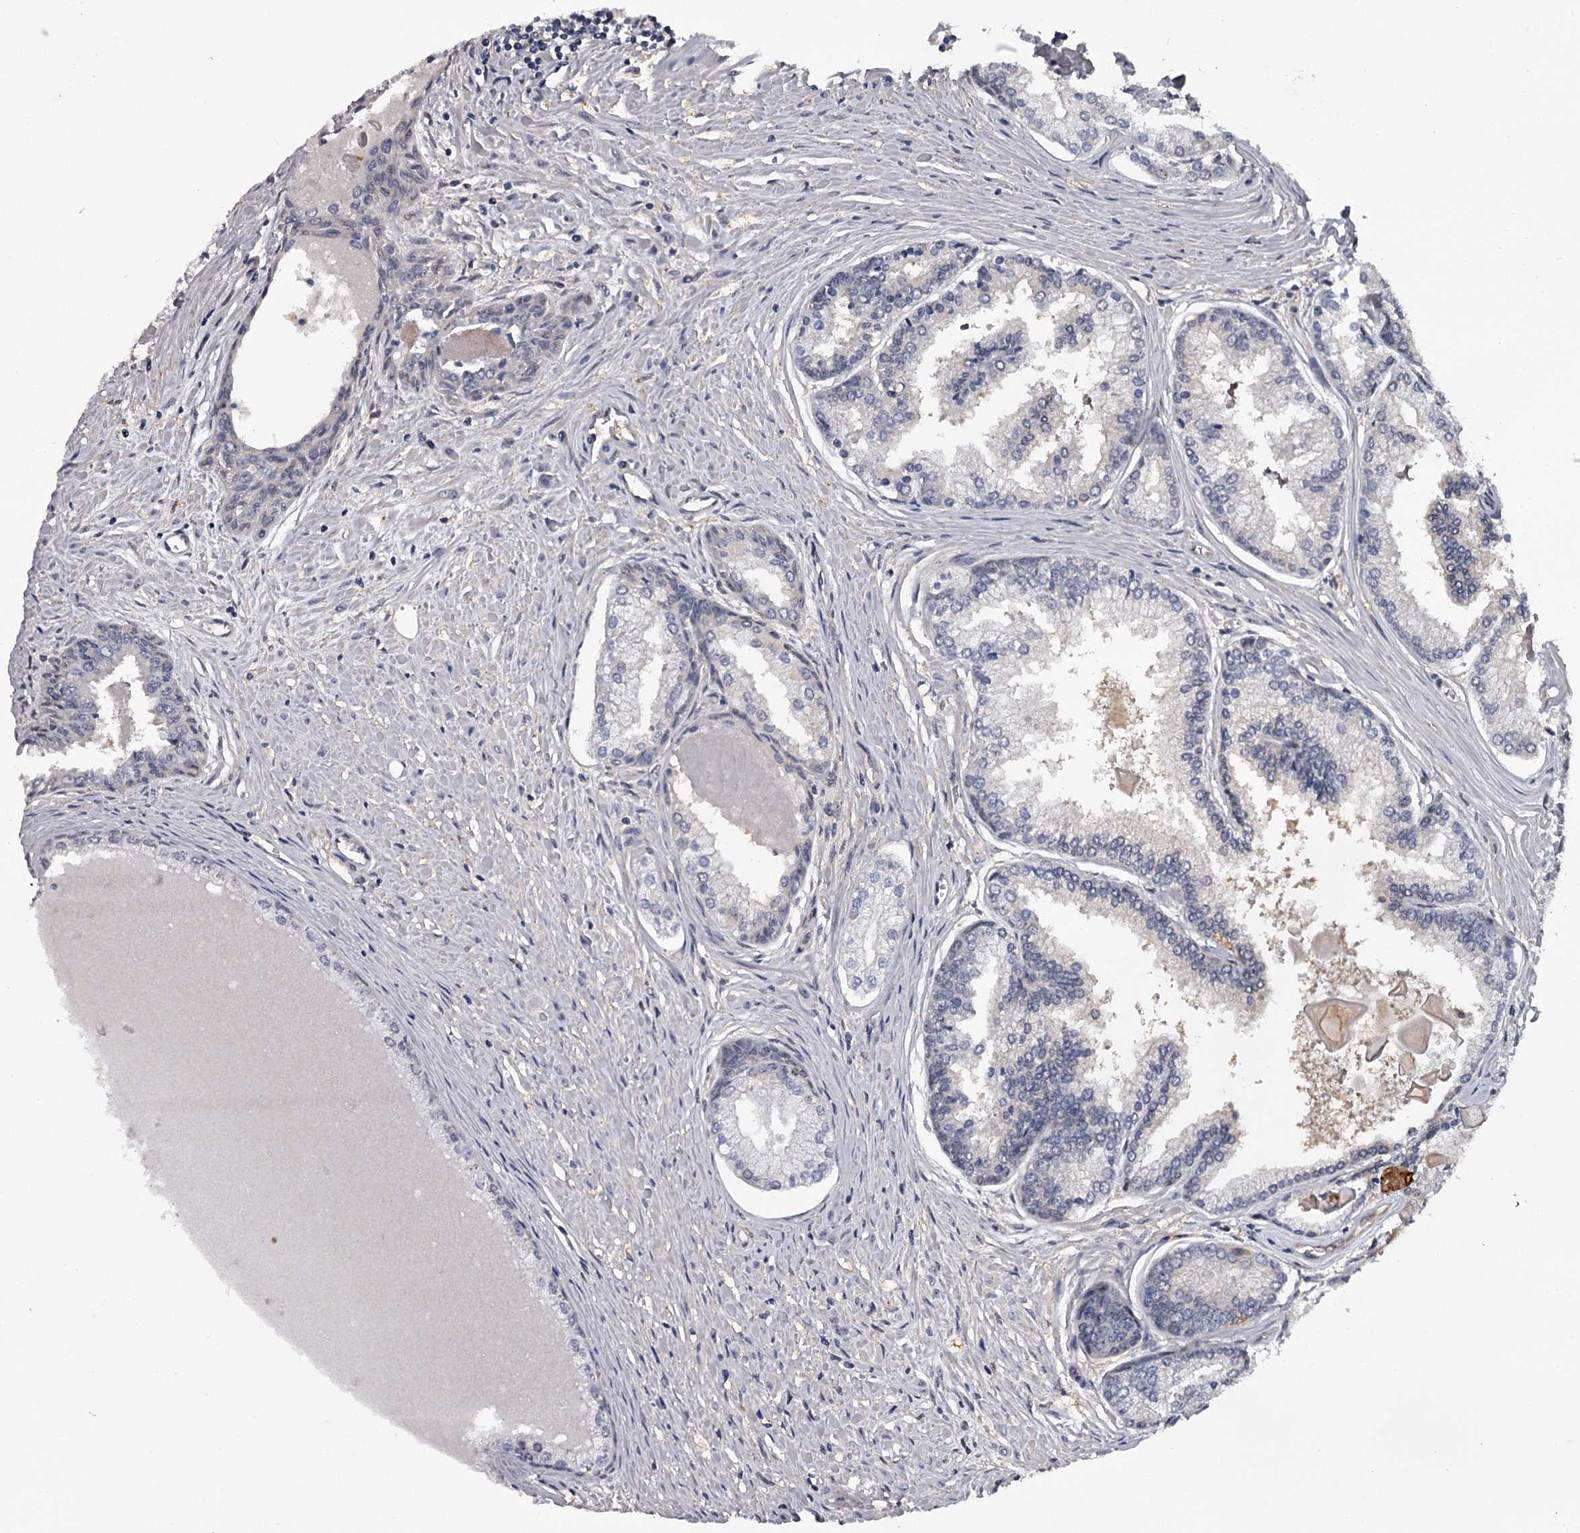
{"staining": {"intensity": "negative", "quantity": "none", "location": "none"}, "tissue": "prostate cancer", "cell_type": "Tumor cells", "image_type": "cancer", "snomed": [{"axis": "morphology", "description": "Adenocarcinoma, High grade"}, {"axis": "topography", "description": "Prostate"}], "caption": "Tumor cells are negative for brown protein staining in prostate cancer. The staining was performed using DAB to visualize the protein expression in brown, while the nuclei were stained in blue with hematoxylin (Magnification: 20x).", "gene": "GSTO1", "patient": {"sex": "male", "age": 68}}